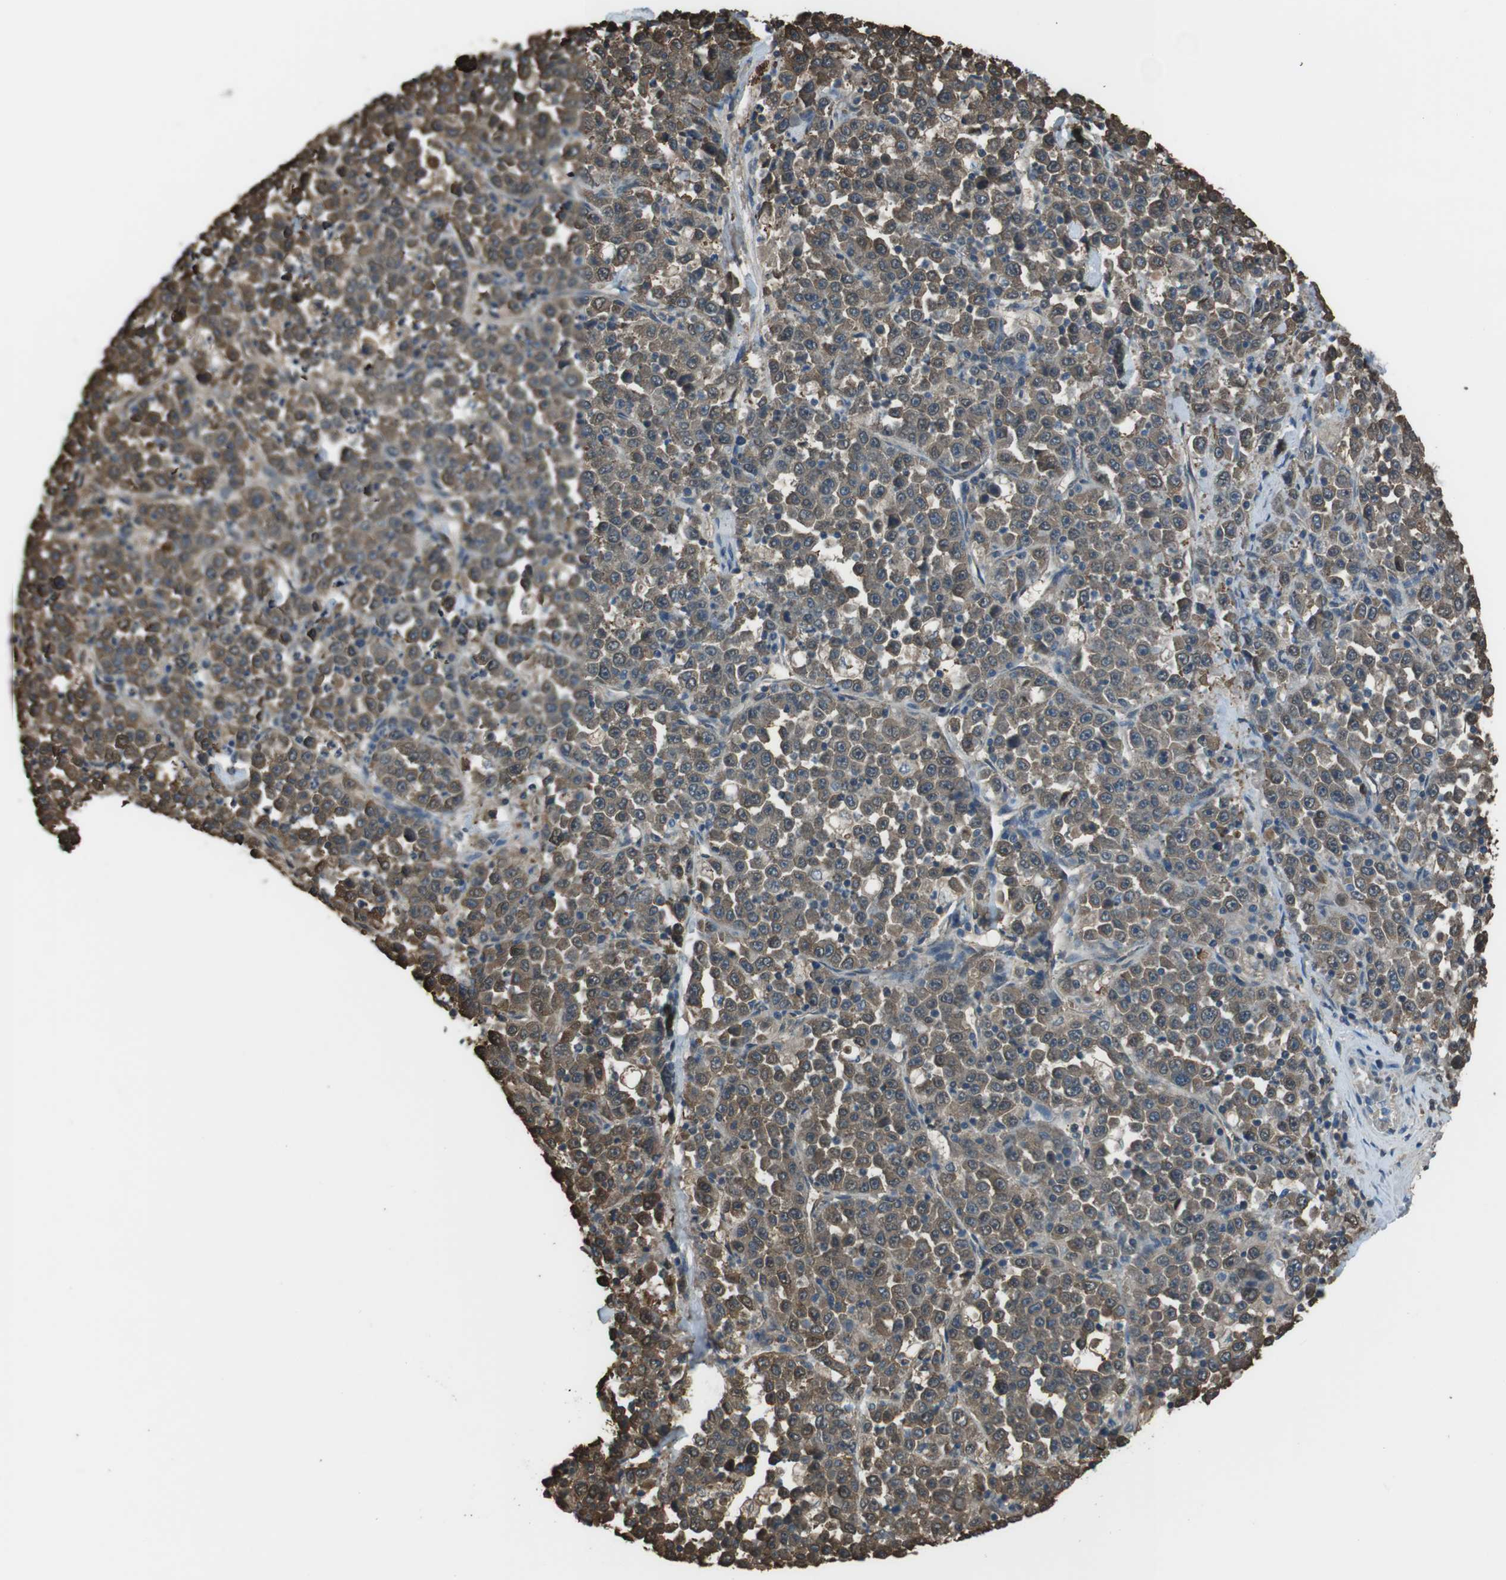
{"staining": {"intensity": "moderate", "quantity": ">75%", "location": "cytoplasmic/membranous"}, "tissue": "stomach cancer", "cell_type": "Tumor cells", "image_type": "cancer", "snomed": [{"axis": "morphology", "description": "Normal tissue, NOS"}, {"axis": "morphology", "description": "Adenocarcinoma, NOS"}, {"axis": "topography", "description": "Stomach, upper"}, {"axis": "topography", "description": "Stomach"}], "caption": "Protein staining of adenocarcinoma (stomach) tissue reveals moderate cytoplasmic/membranous staining in about >75% of tumor cells.", "gene": "TWSG1", "patient": {"sex": "male", "age": 59}}